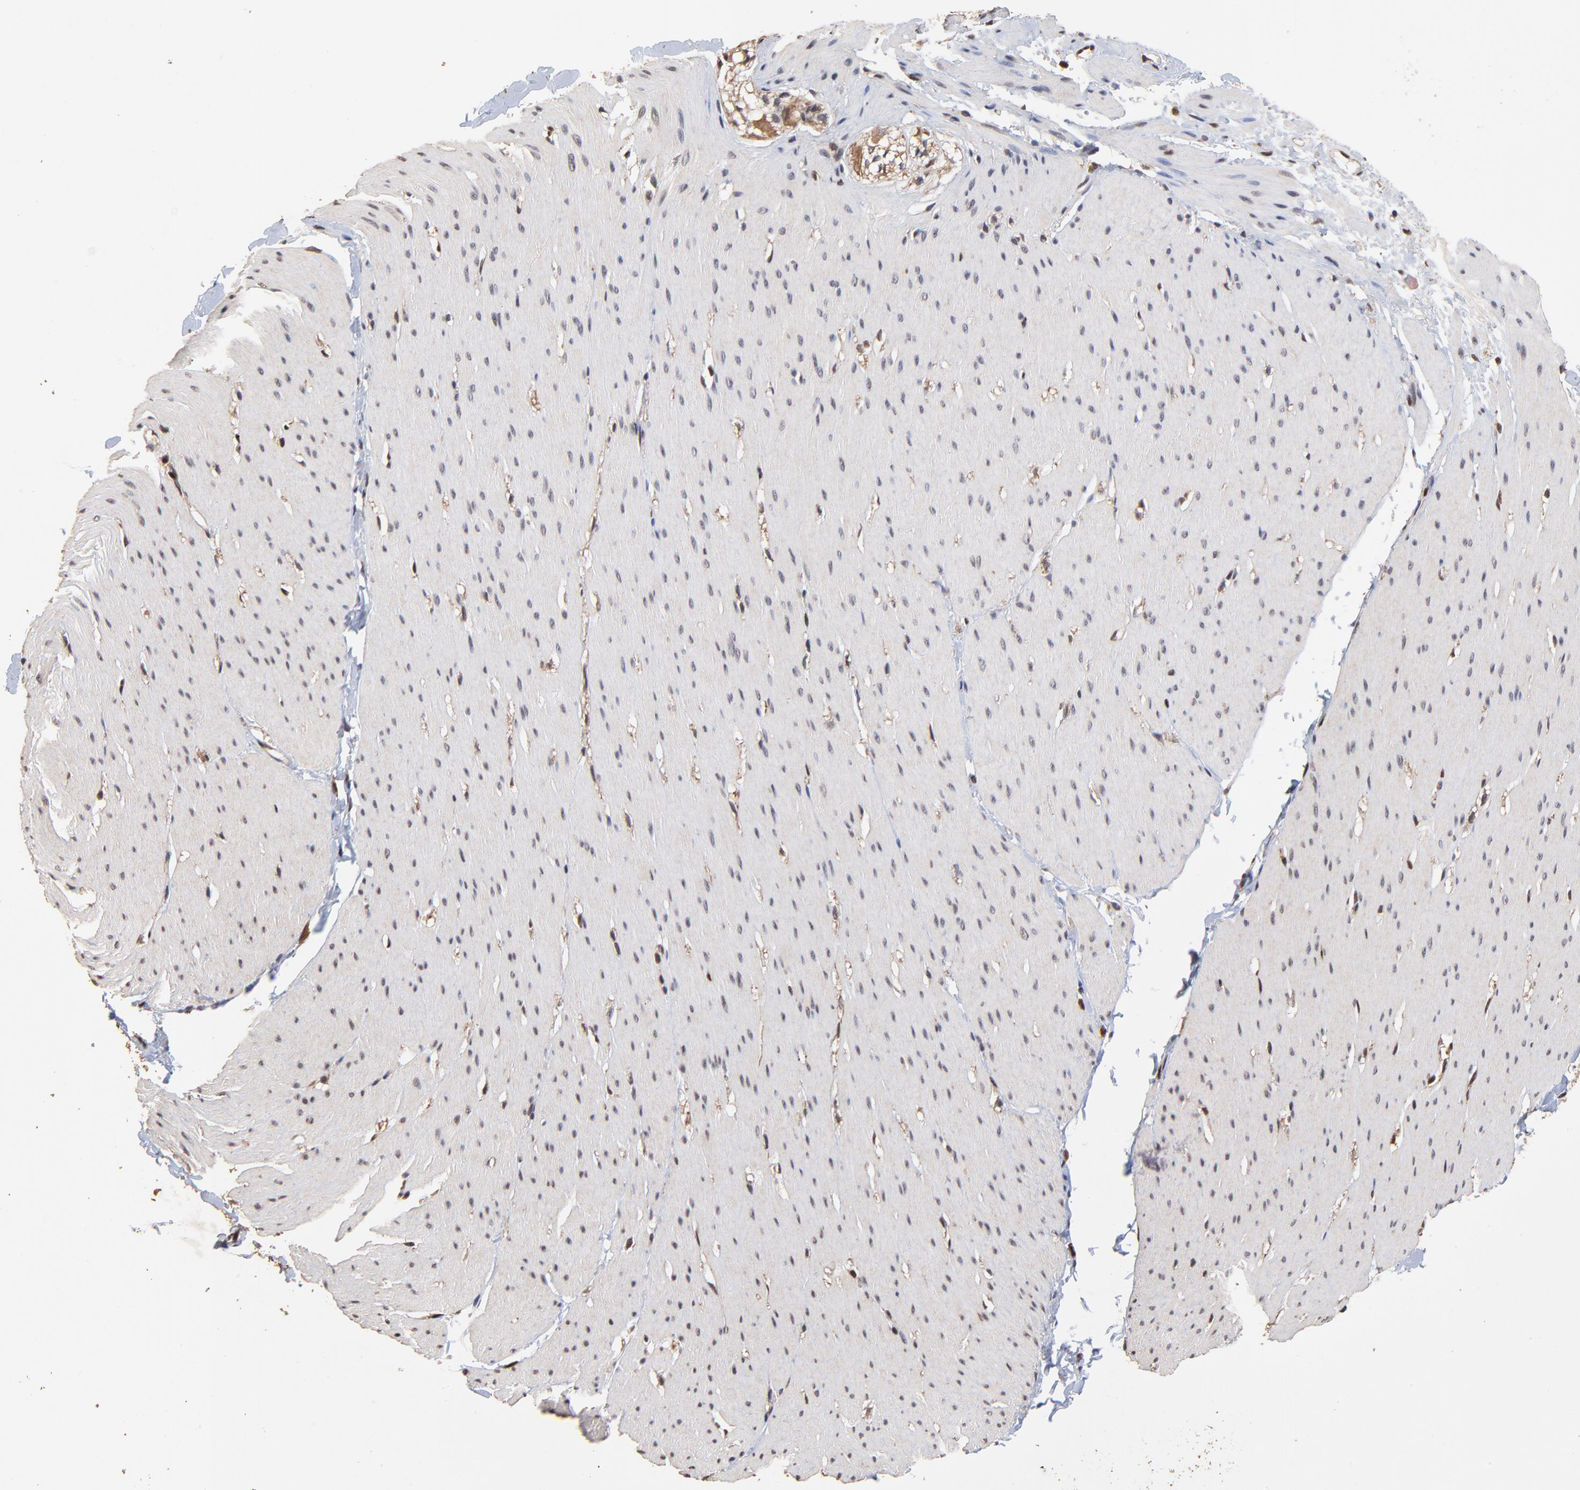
{"staining": {"intensity": "negative", "quantity": "none", "location": "none"}, "tissue": "smooth muscle", "cell_type": "Smooth muscle cells", "image_type": "normal", "snomed": [{"axis": "morphology", "description": "Normal tissue, NOS"}, {"axis": "topography", "description": "Smooth muscle"}, {"axis": "topography", "description": "Colon"}], "caption": "Micrograph shows no significant protein staining in smooth muscle cells of unremarkable smooth muscle.", "gene": "CASP1", "patient": {"sex": "male", "age": 67}}